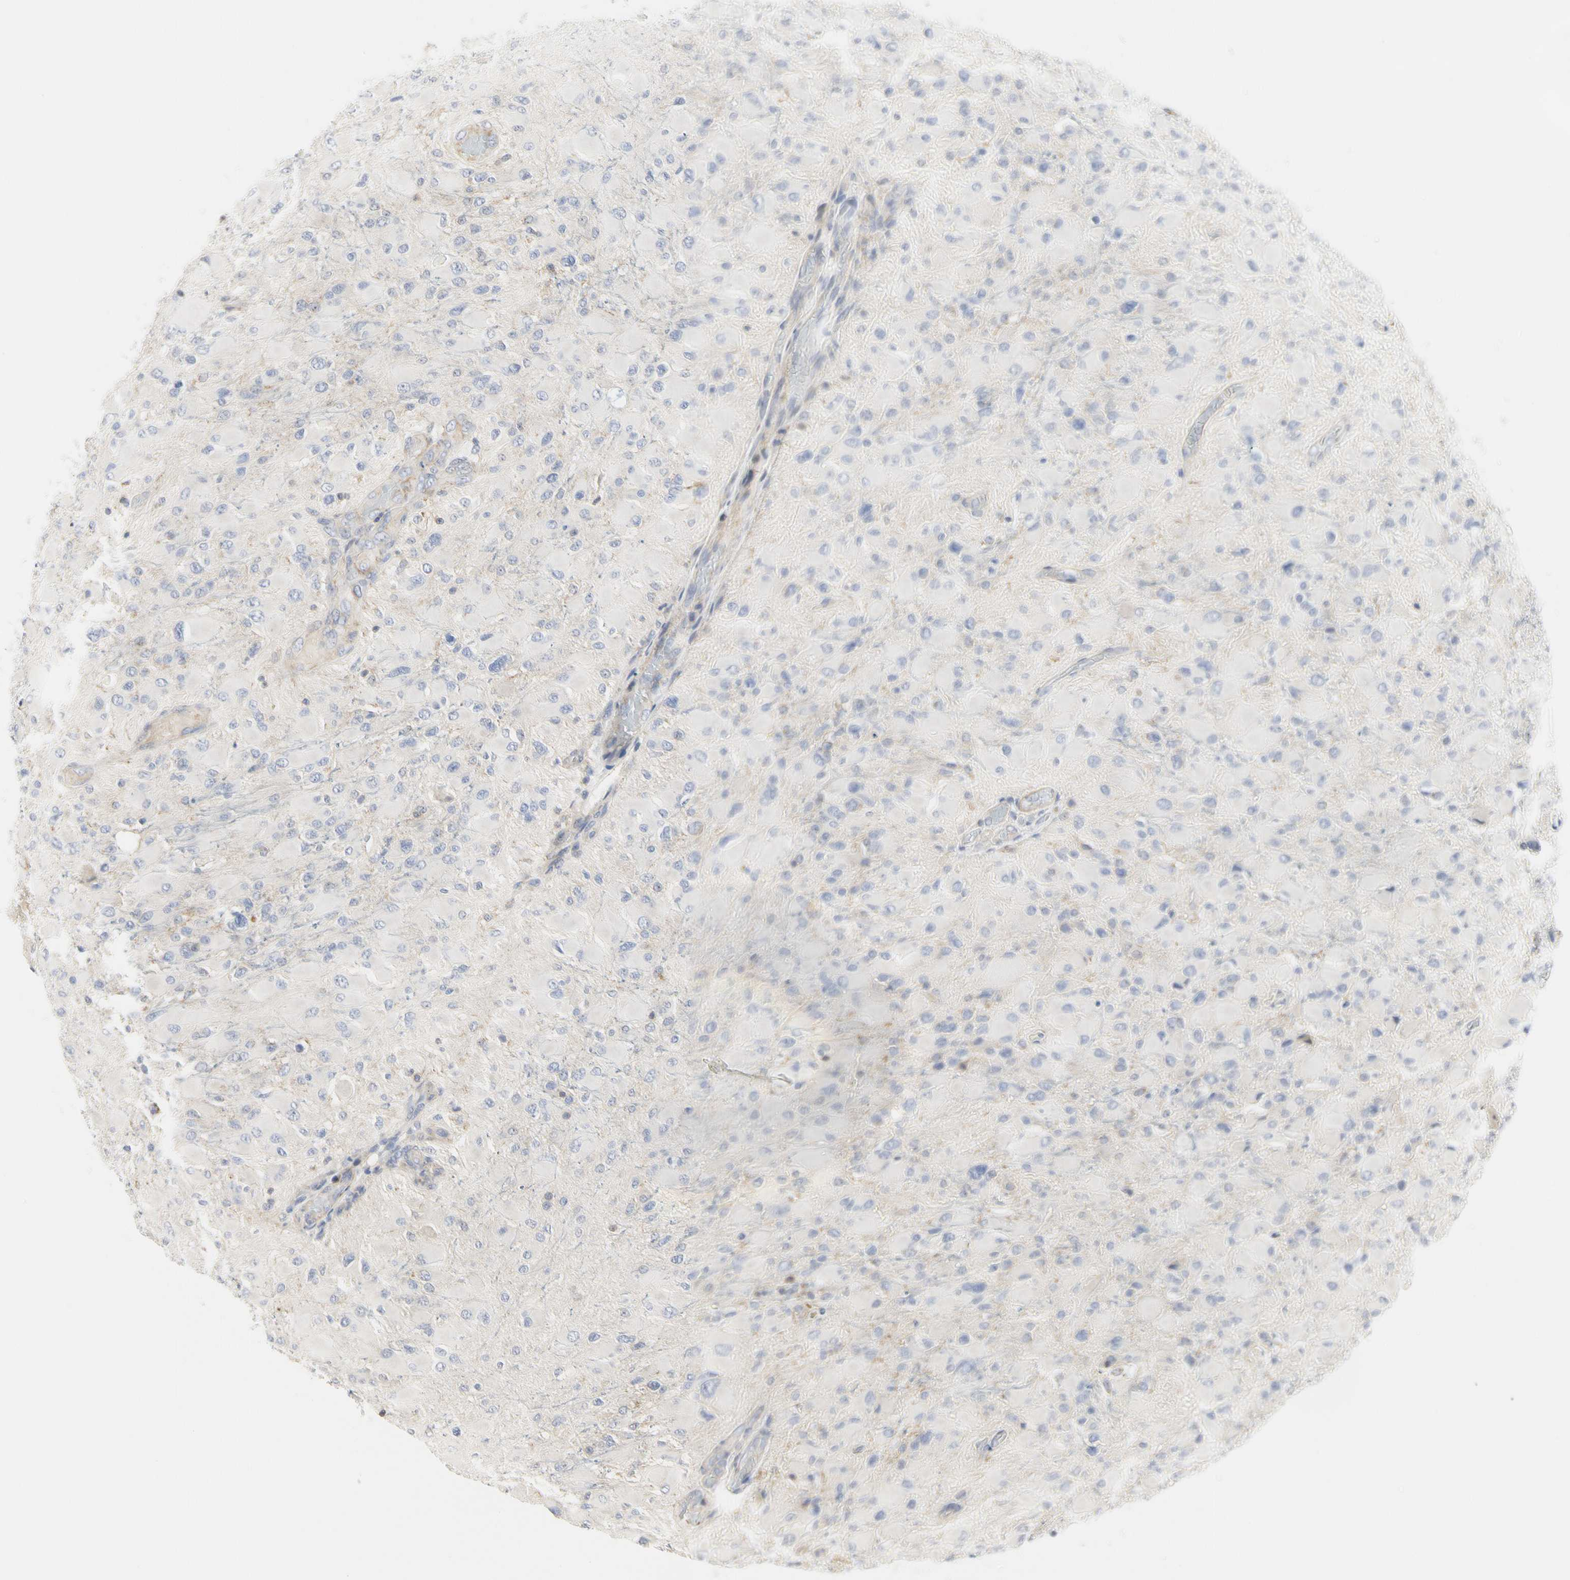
{"staining": {"intensity": "negative", "quantity": "none", "location": "none"}, "tissue": "glioma", "cell_type": "Tumor cells", "image_type": "cancer", "snomed": [{"axis": "morphology", "description": "Glioma, malignant, High grade"}, {"axis": "topography", "description": "Cerebral cortex"}], "caption": "Immunohistochemistry photomicrograph of glioma stained for a protein (brown), which shows no expression in tumor cells.", "gene": "SHANK2", "patient": {"sex": "female", "age": 36}}